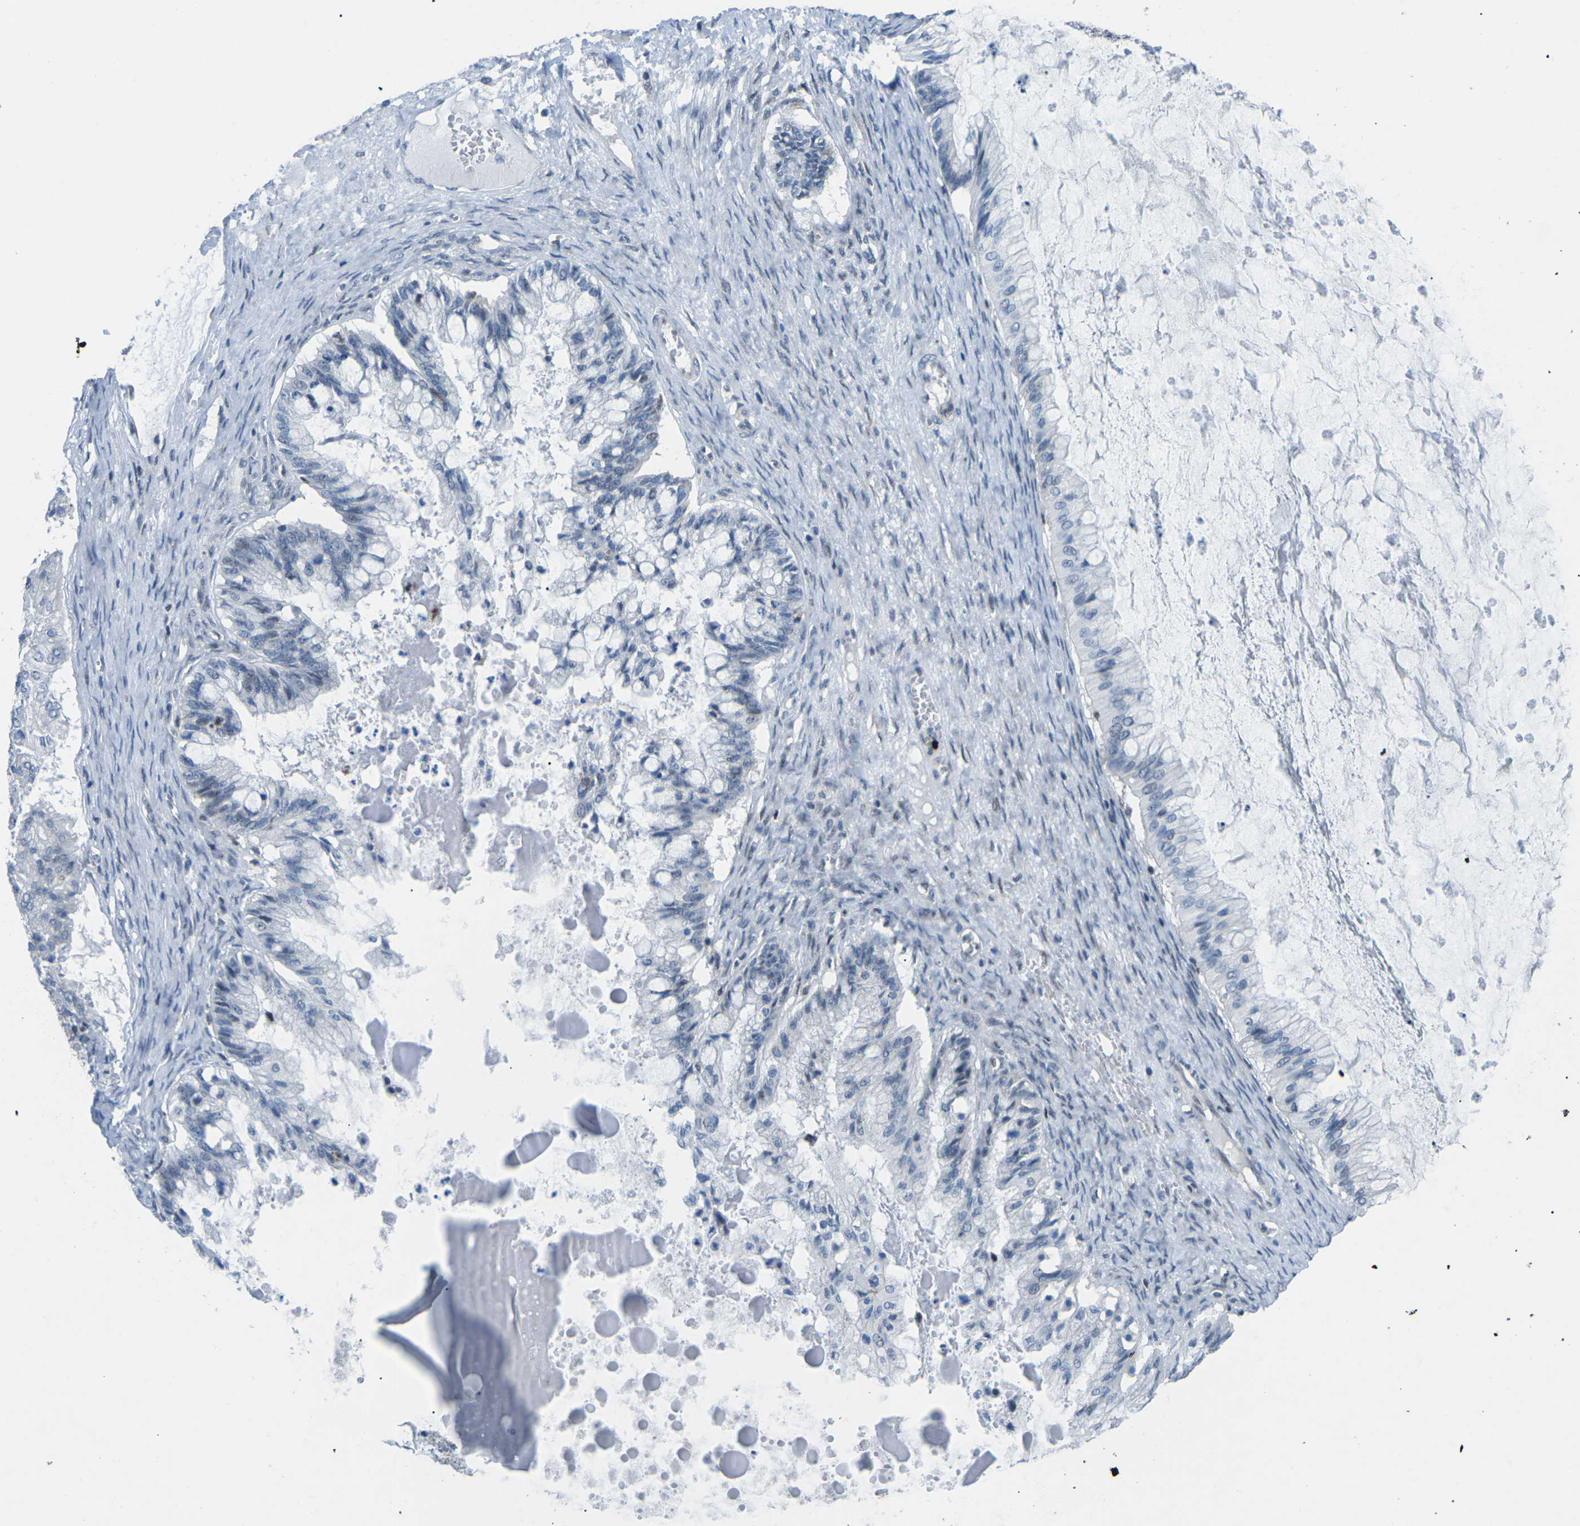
{"staining": {"intensity": "negative", "quantity": "none", "location": "none"}, "tissue": "ovarian cancer", "cell_type": "Tumor cells", "image_type": "cancer", "snomed": [{"axis": "morphology", "description": "Cystadenocarcinoma, mucinous, NOS"}, {"axis": "topography", "description": "Ovary"}], "caption": "Ovarian cancer (mucinous cystadenocarcinoma) was stained to show a protein in brown. There is no significant staining in tumor cells.", "gene": "MBNL1", "patient": {"sex": "female", "age": 57}}